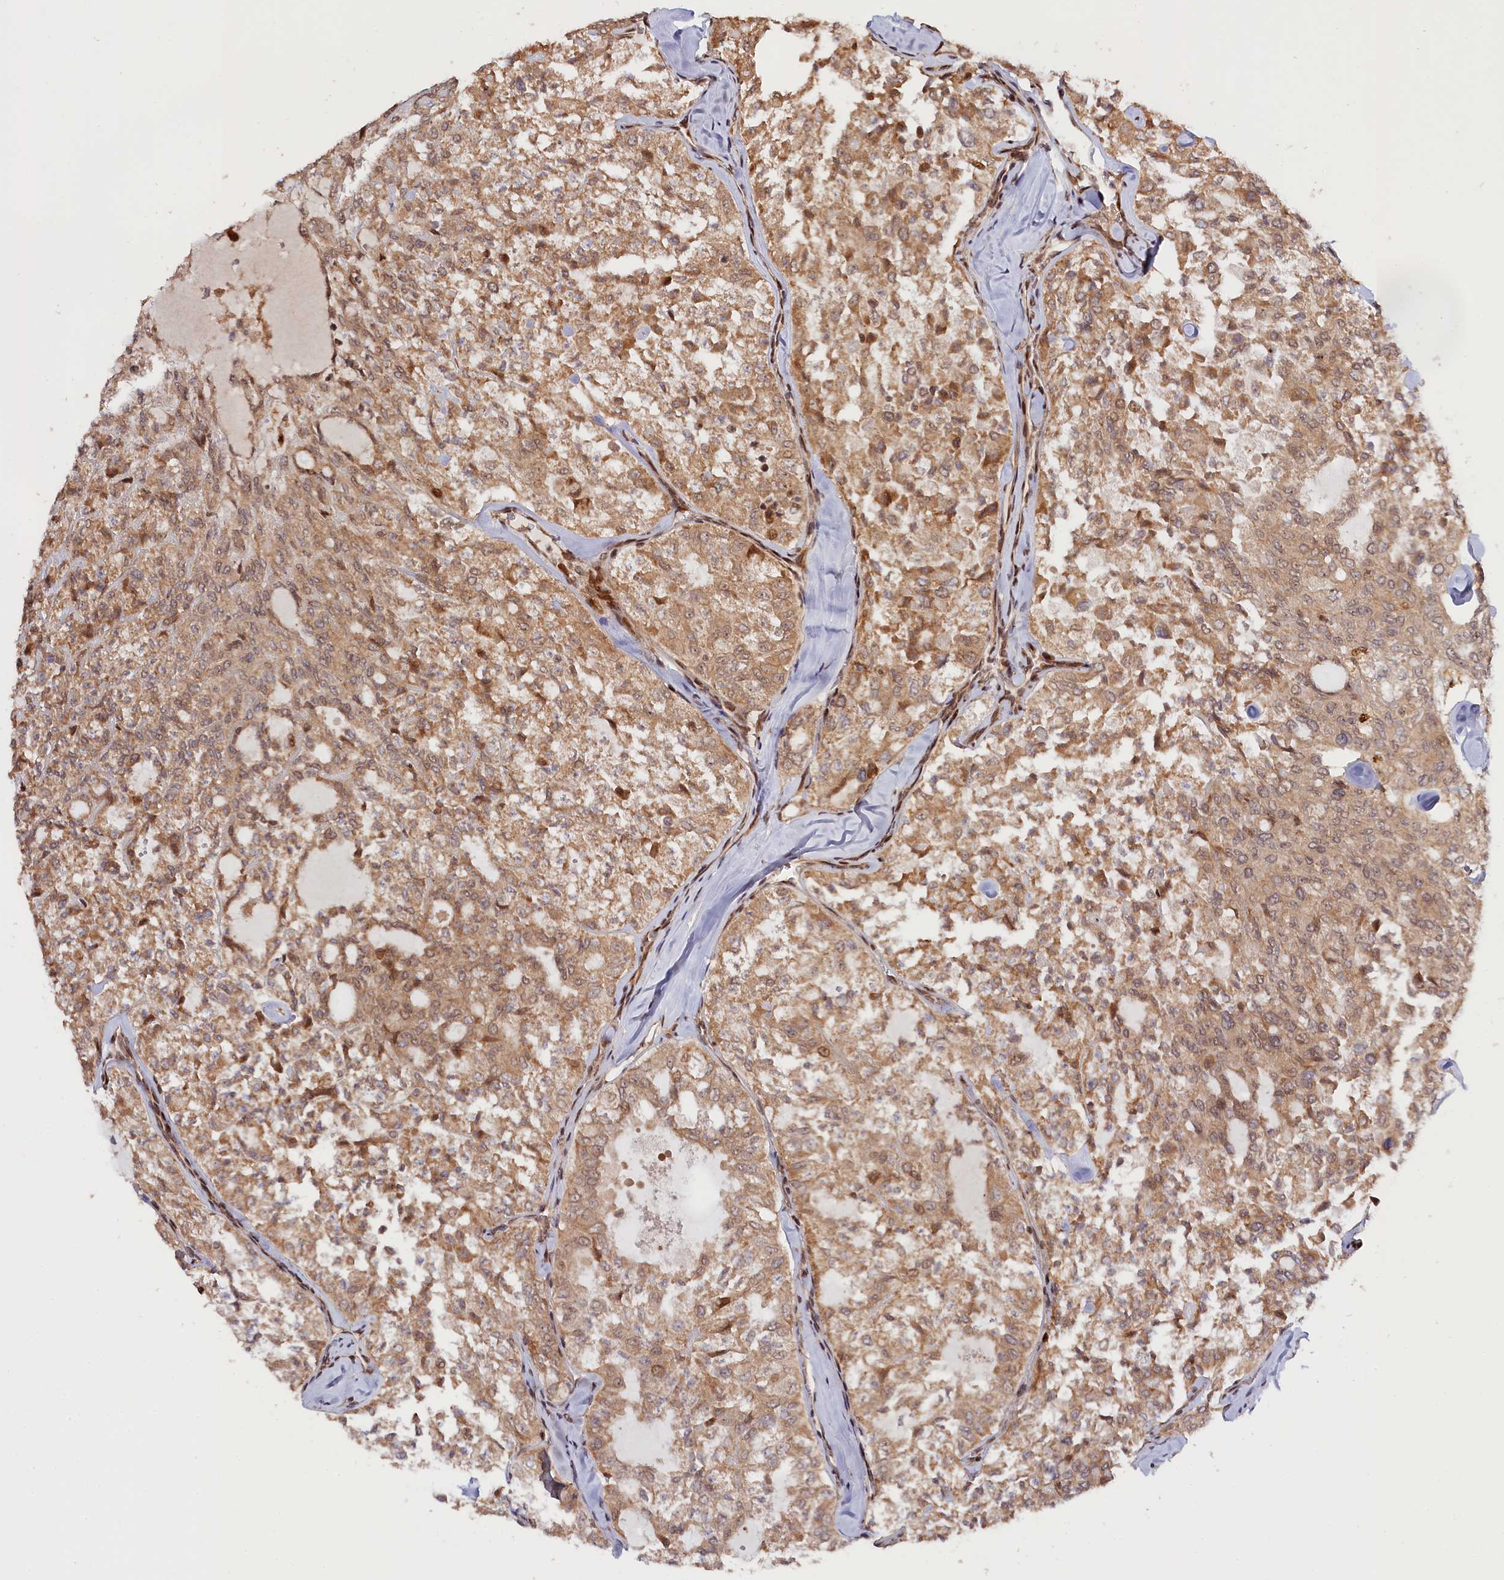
{"staining": {"intensity": "moderate", "quantity": ">75%", "location": "cytoplasmic/membranous,nuclear"}, "tissue": "thyroid cancer", "cell_type": "Tumor cells", "image_type": "cancer", "snomed": [{"axis": "morphology", "description": "Follicular adenoma carcinoma, NOS"}, {"axis": "topography", "description": "Thyroid gland"}], "caption": "Human follicular adenoma carcinoma (thyroid) stained with a brown dye reveals moderate cytoplasmic/membranous and nuclear positive positivity in about >75% of tumor cells.", "gene": "ANKRD24", "patient": {"sex": "male", "age": 75}}